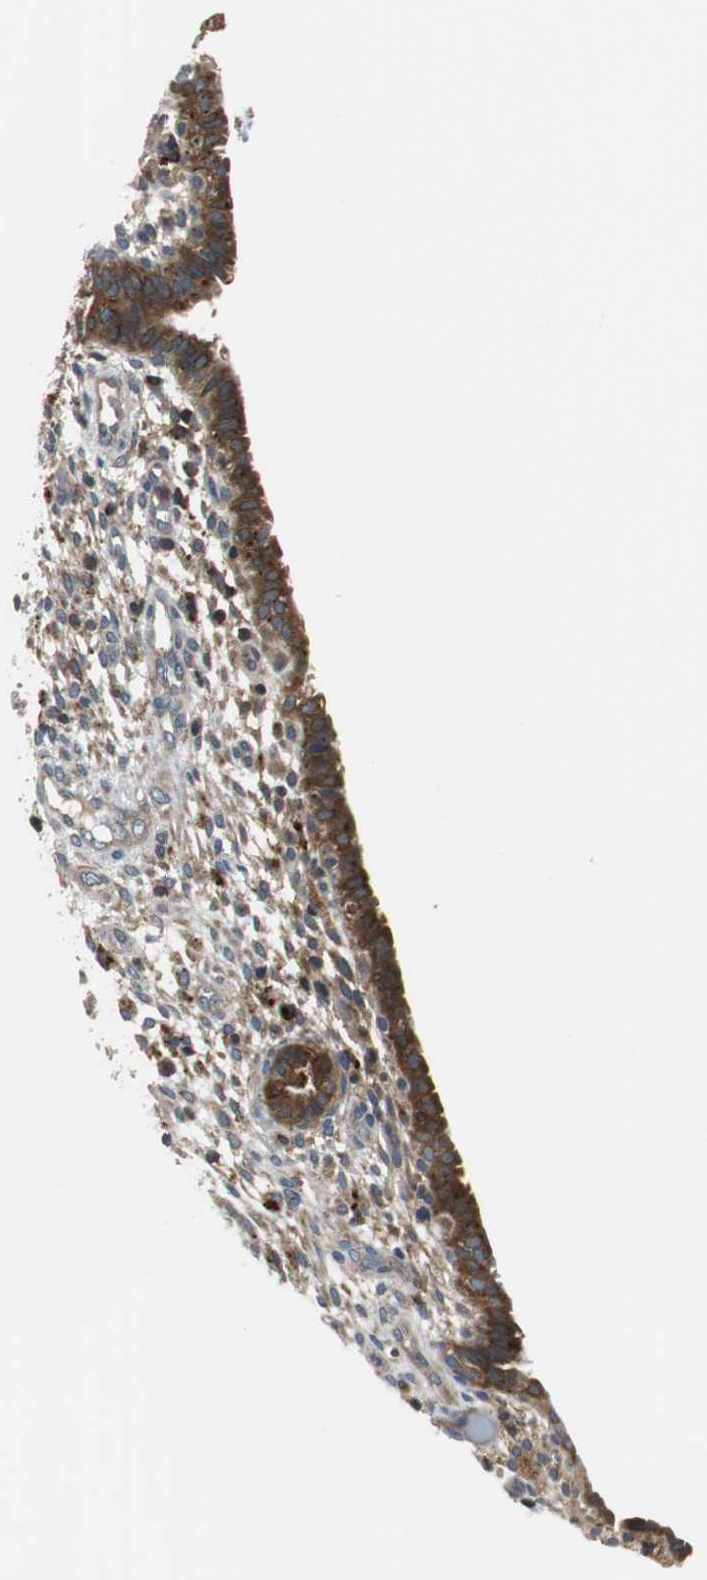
{"staining": {"intensity": "moderate", "quantity": ">75%", "location": "cytoplasmic/membranous"}, "tissue": "endometrium", "cell_type": "Cells in endometrial stroma", "image_type": "normal", "snomed": [{"axis": "morphology", "description": "Normal tissue, NOS"}, {"axis": "topography", "description": "Endometrium"}], "caption": "DAB immunohistochemical staining of normal human endometrium demonstrates moderate cytoplasmic/membranous protein expression in about >75% of cells in endometrial stroma.", "gene": "NCK1", "patient": {"sex": "female", "age": 72}}